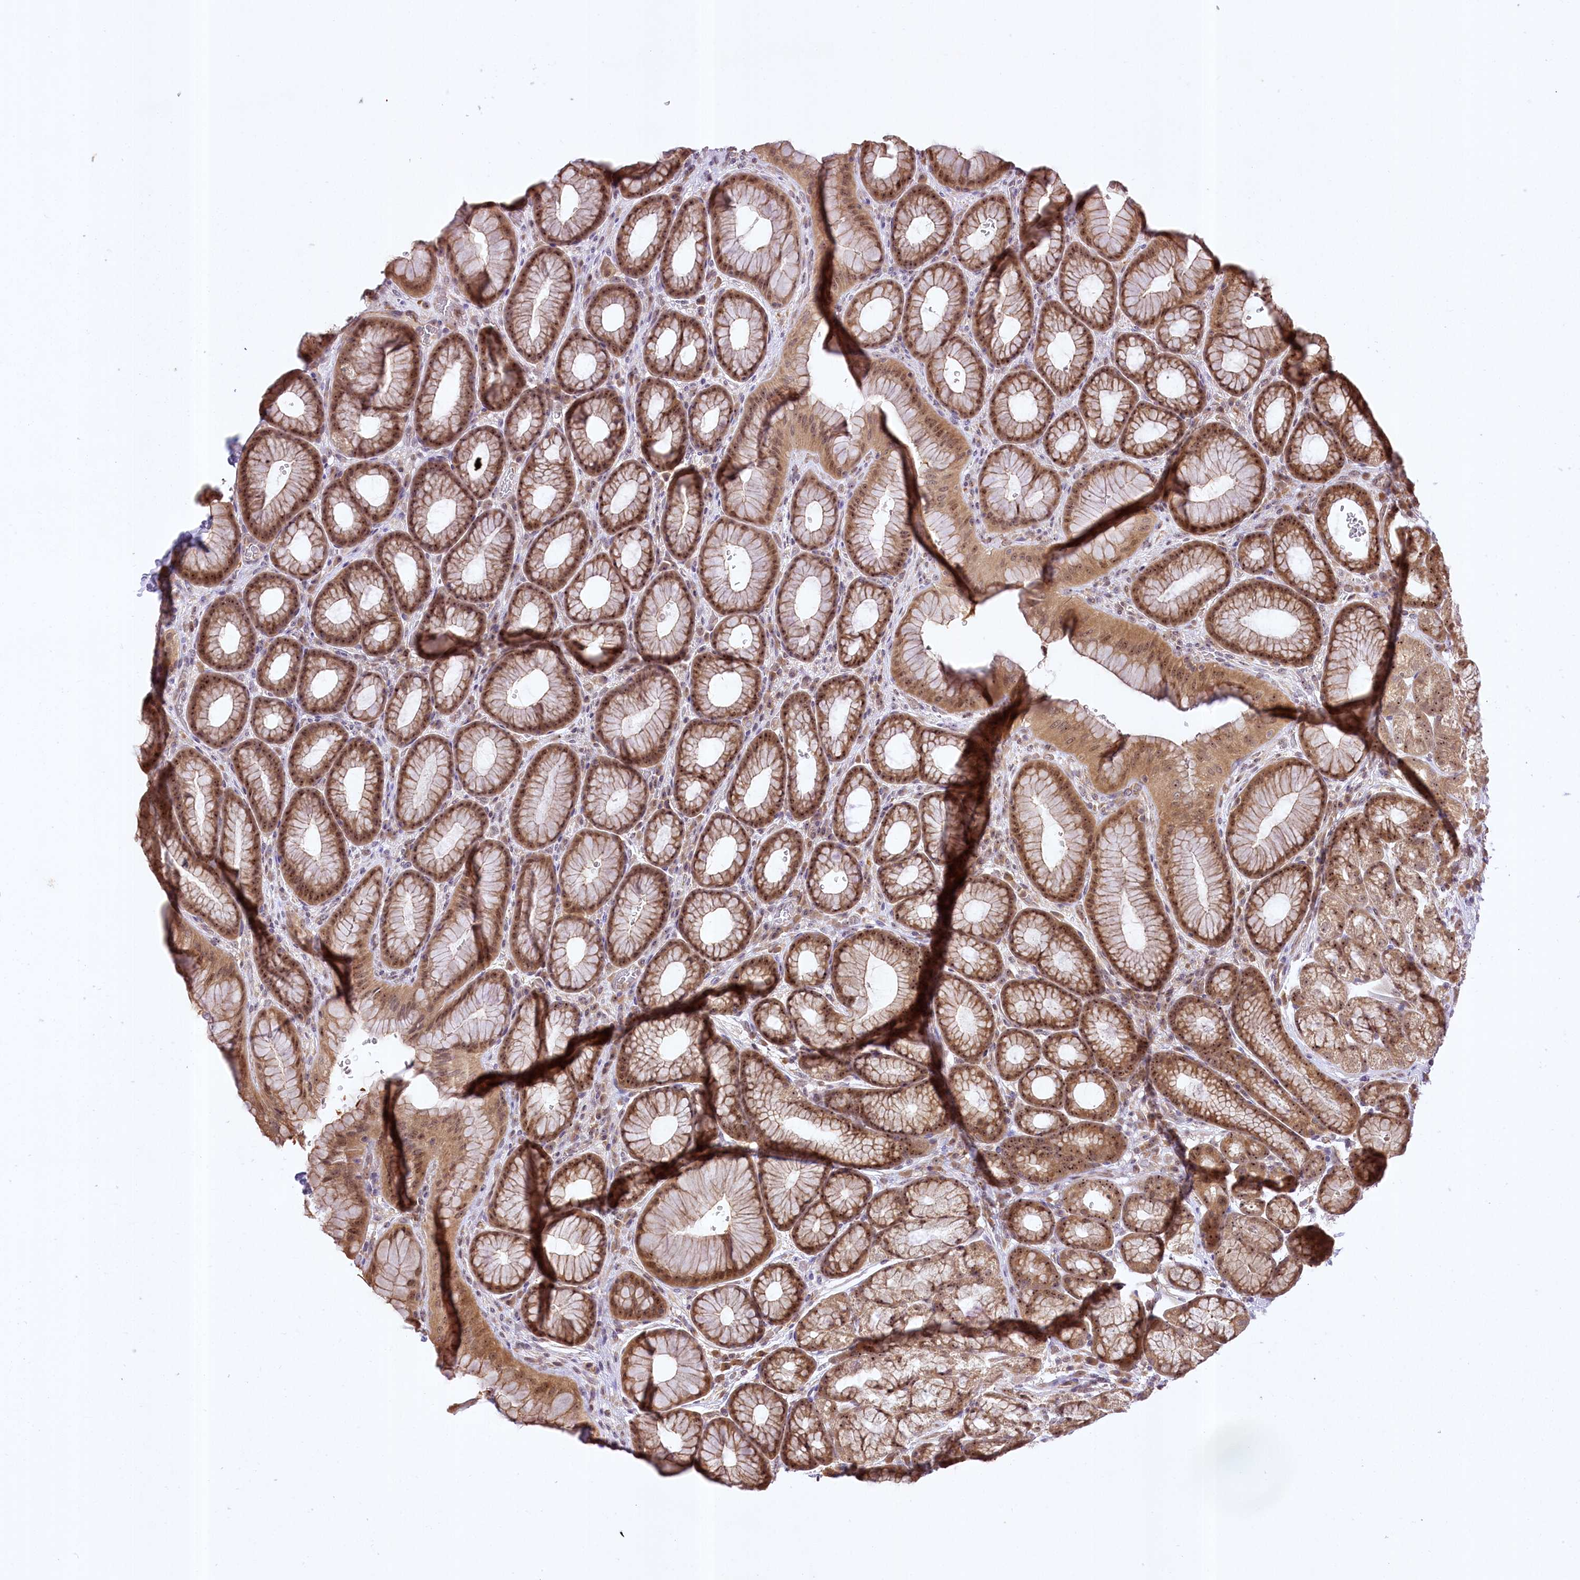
{"staining": {"intensity": "moderate", "quantity": ">75%", "location": "cytoplasmic/membranous,nuclear"}, "tissue": "stomach", "cell_type": "Glandular cells", "image_type": "normal", "snomed": [{"axis": "morphology", "description": "Normal tissue, NOS"}, {"axis": "morphology", "description": "Adenocarcinoma, NOS"}, {"axis": "topography", "description": "Stomach"}], "caption": "The image exhibits a brown stain indicating the presence of a protein in the cytoplasmic/membranous,nuclear of glandular cells in stomach.", "gene": "SERGEF", "patient": {"sex": "male", "age": 57}}